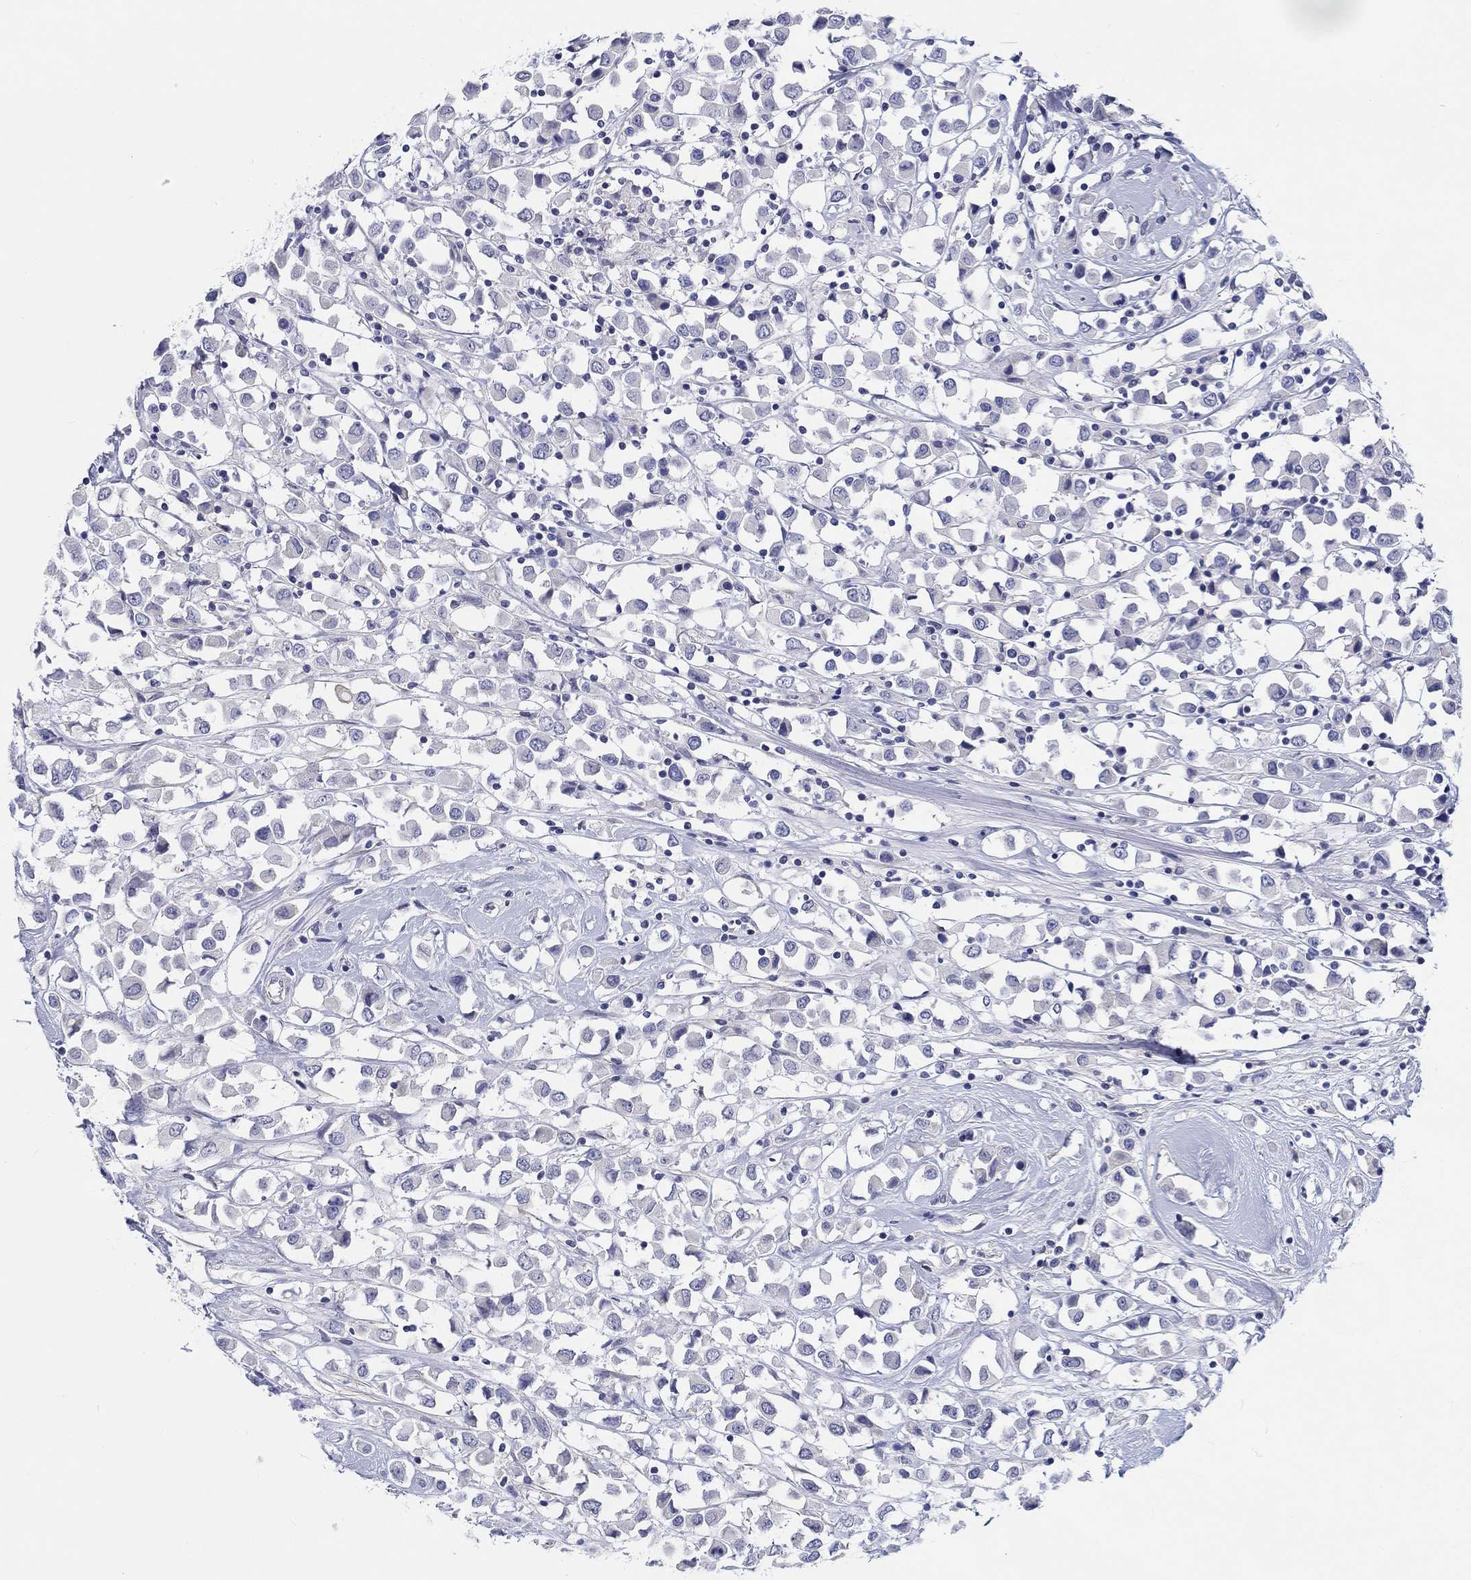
{"staining": {"intensity": "negative", "quantity": "none", "location": "none"}, "tissue": "breast cancer", "cell_type": "Tumor cells", "image_type": "cancer", "snomed": [{"axis": "morphology", "description": "Duct carcinoma"}, {"axis": "topography", "description": "Breast"}], "caption": "Tumor cells are negative for protein expression in human breast intraductal carcinoma. (DAB immunohistochemistry (IHC) with hematoxylin counter stain).", "gene": "CRYGD", "patient": {"sex": "female", "age": 61}}